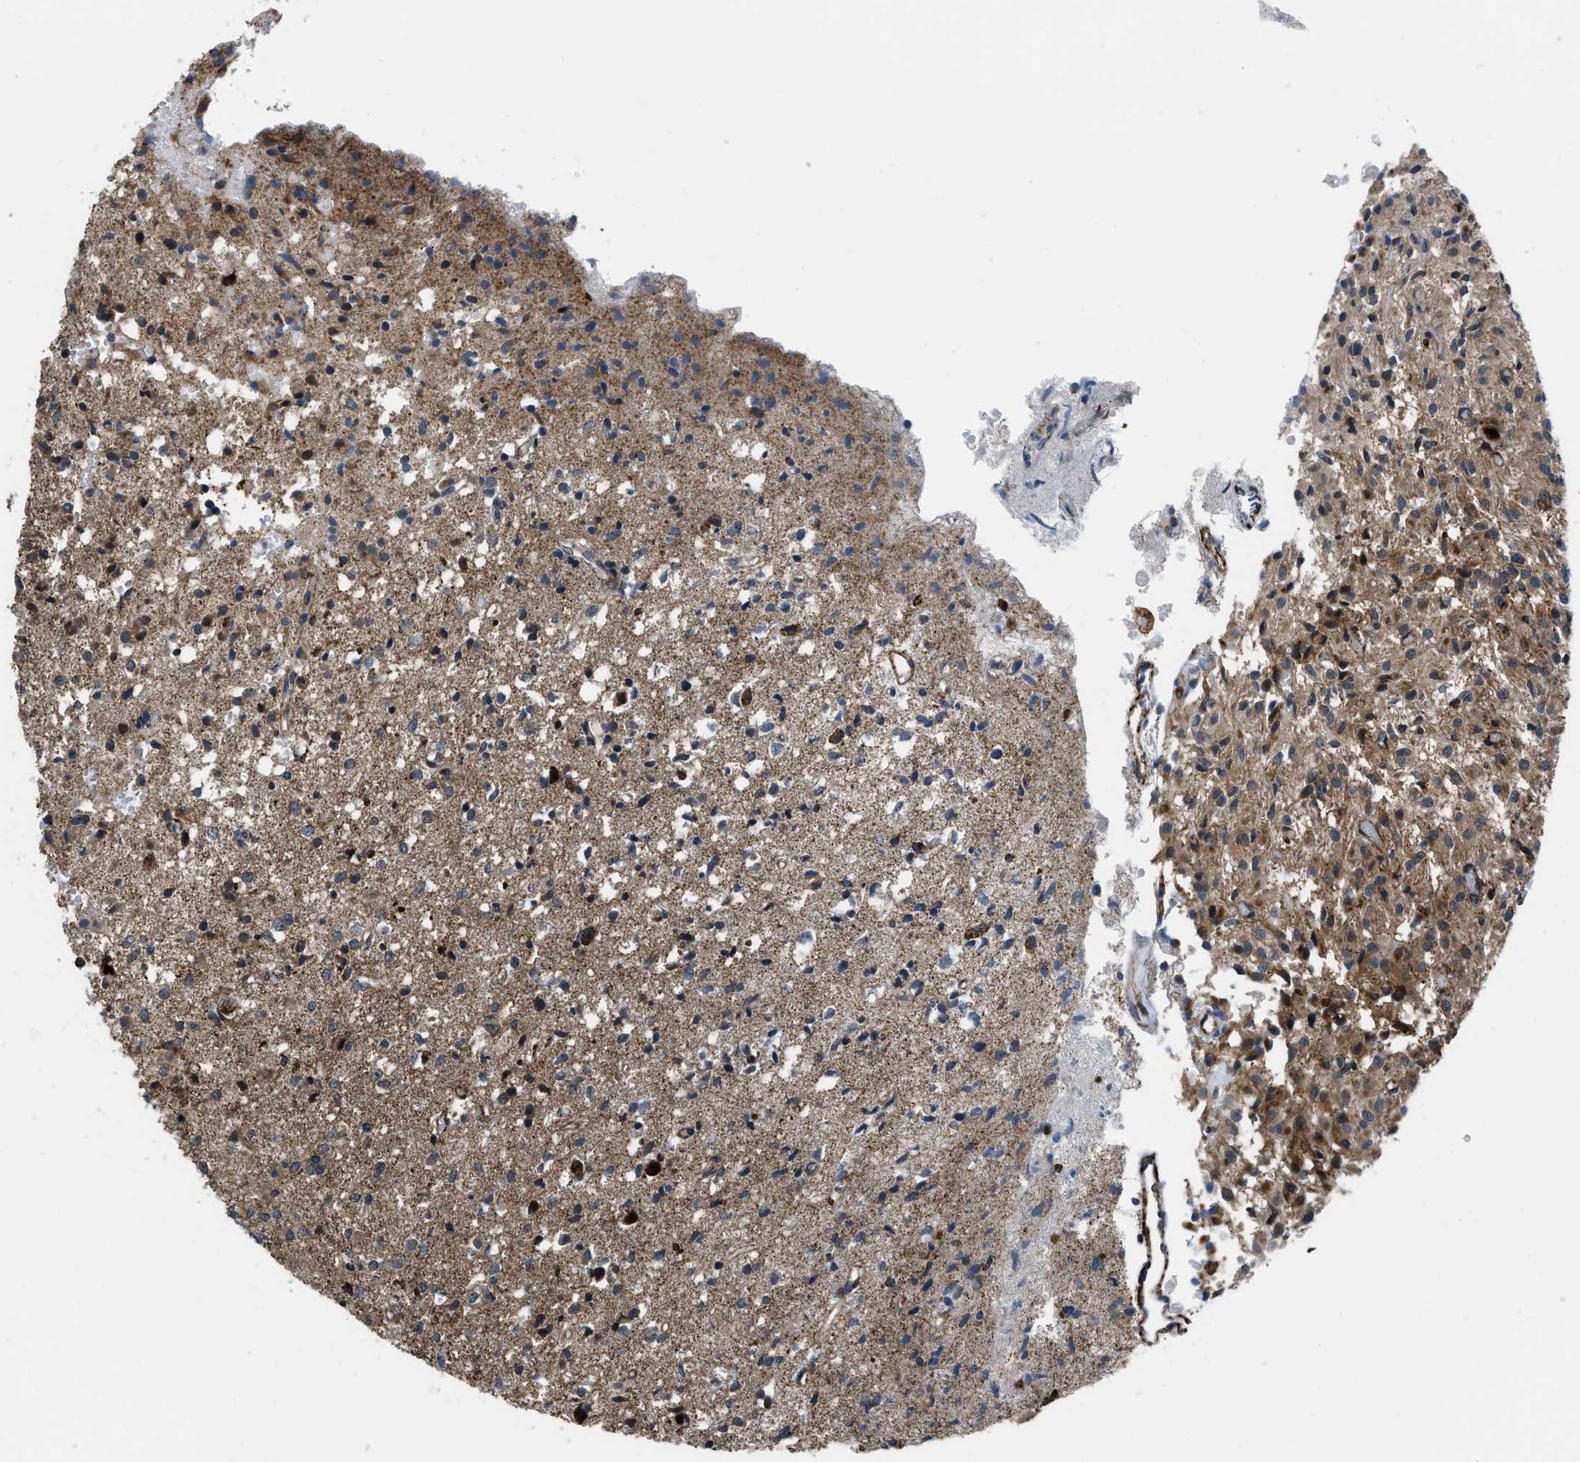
{"staining": {"intensity": "moderate", "quantity": "<25%", "location": "cytoplasmic/membranous"}, "tissue": "glioma", "cell_type": "Tumor cells", "image_type": "cancer", "snomed": [{"axis": "morphology", "description": "Glioma, malignant, High grade"}, {"axis": "topography", "description": "Brain"}], "caption": "A high-resolution histopathology image shows immunohistochemistry (IHC) staining of glioma, which shows moderate cytoplasmic/membranous staining in about <25% of tumor cells.", "gene": "GSDME", "patient": {"sex": "female", "age": 59}}